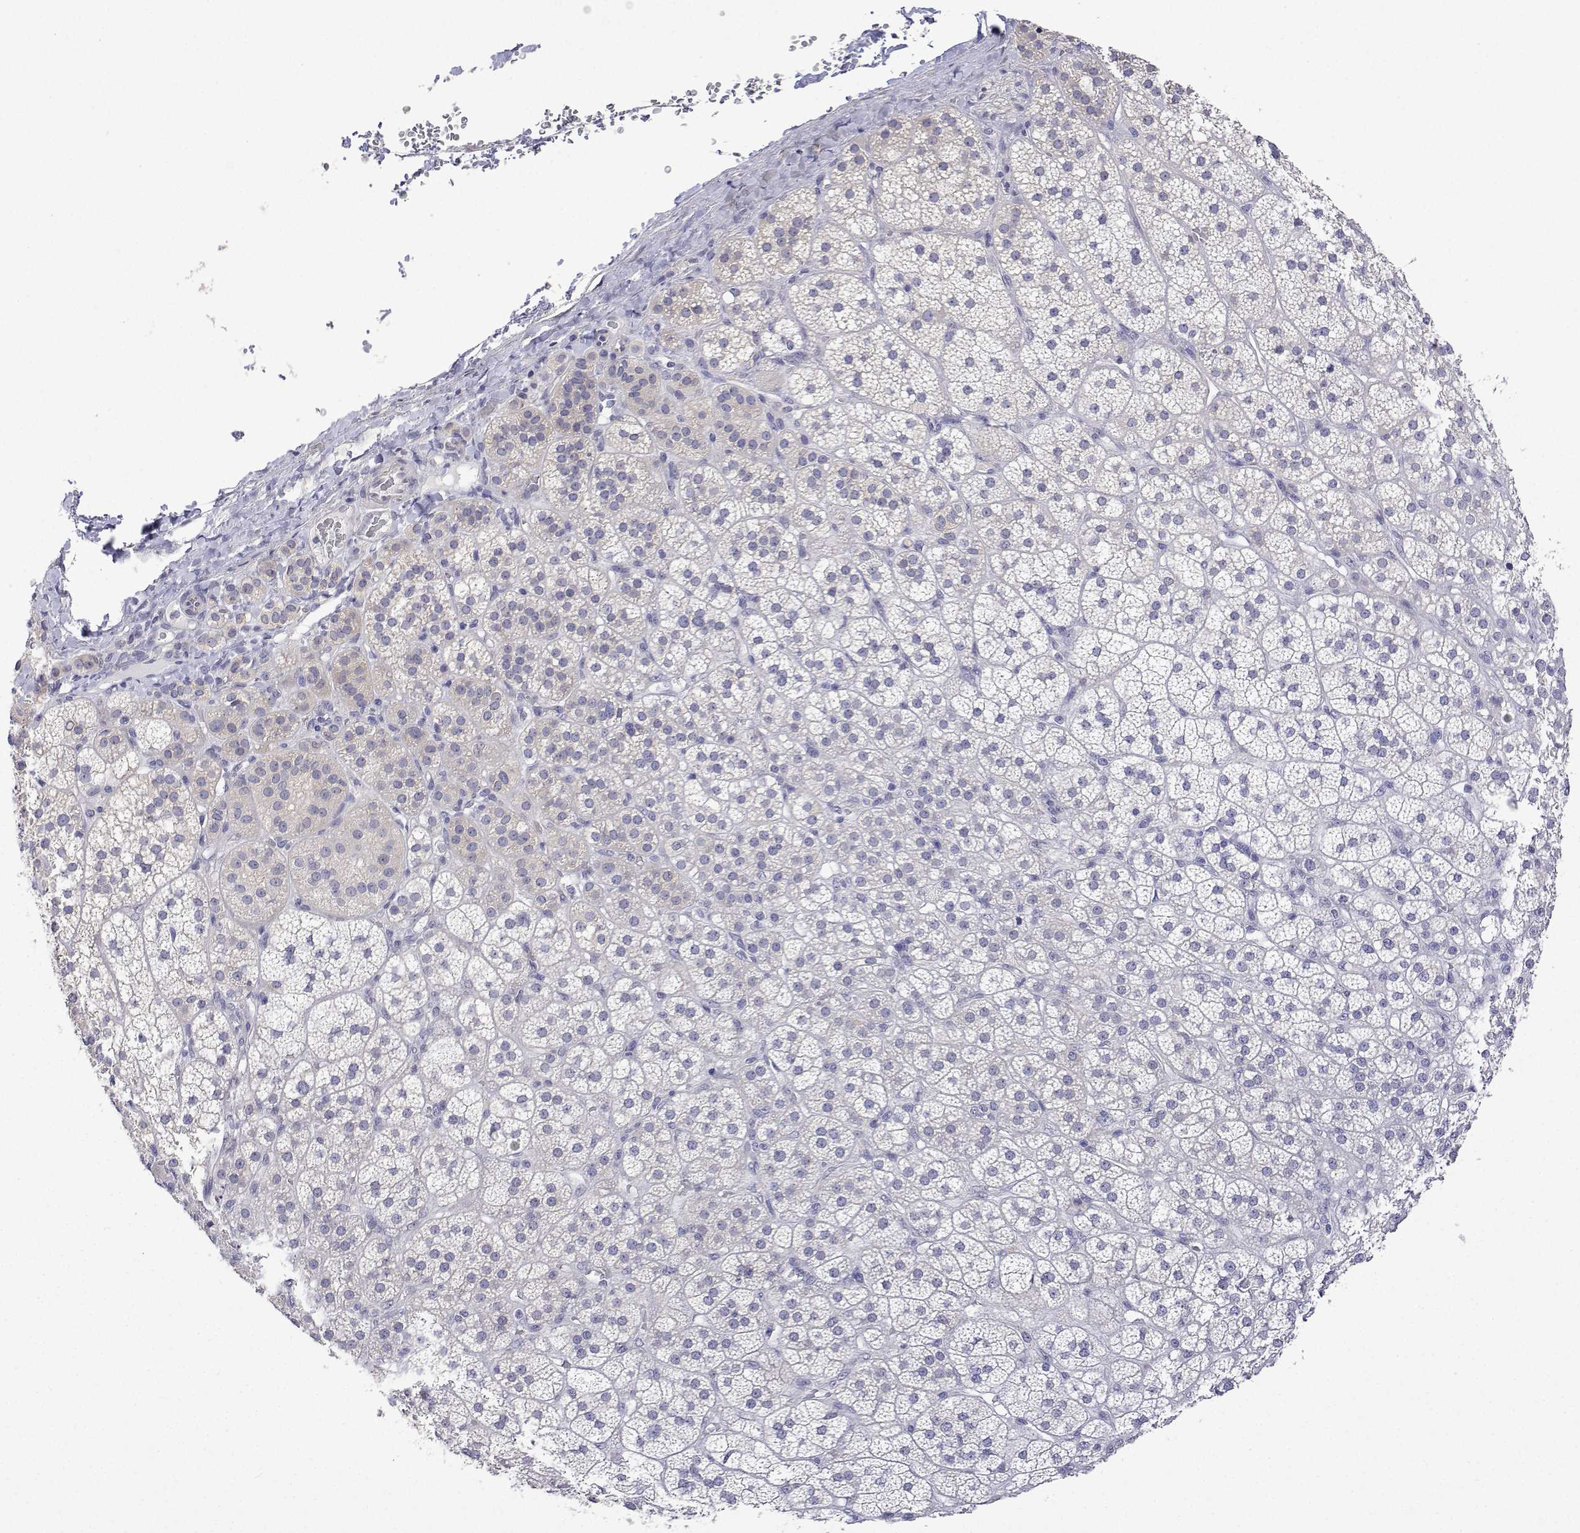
{"staining": {"intensity": "negative", "quantity": "none", "location": "none"}, "tissue": "adrenal gland", "cell_type": "Glandular cells", "image_type": "normal", "snomed": [{"axis": "morphology", "description": "Normal tissue, NOS"}, {"axis": "topography", "description": "Adrenal gland"}], "caption": "Immunohistochemistry (IHC) image of unremarkable adrenal gland stained for a protein (brown), which demonstrates no staining in glandular cells.", "gene": "PLCB1", "patient": {"sex": "female", "age": 60}}